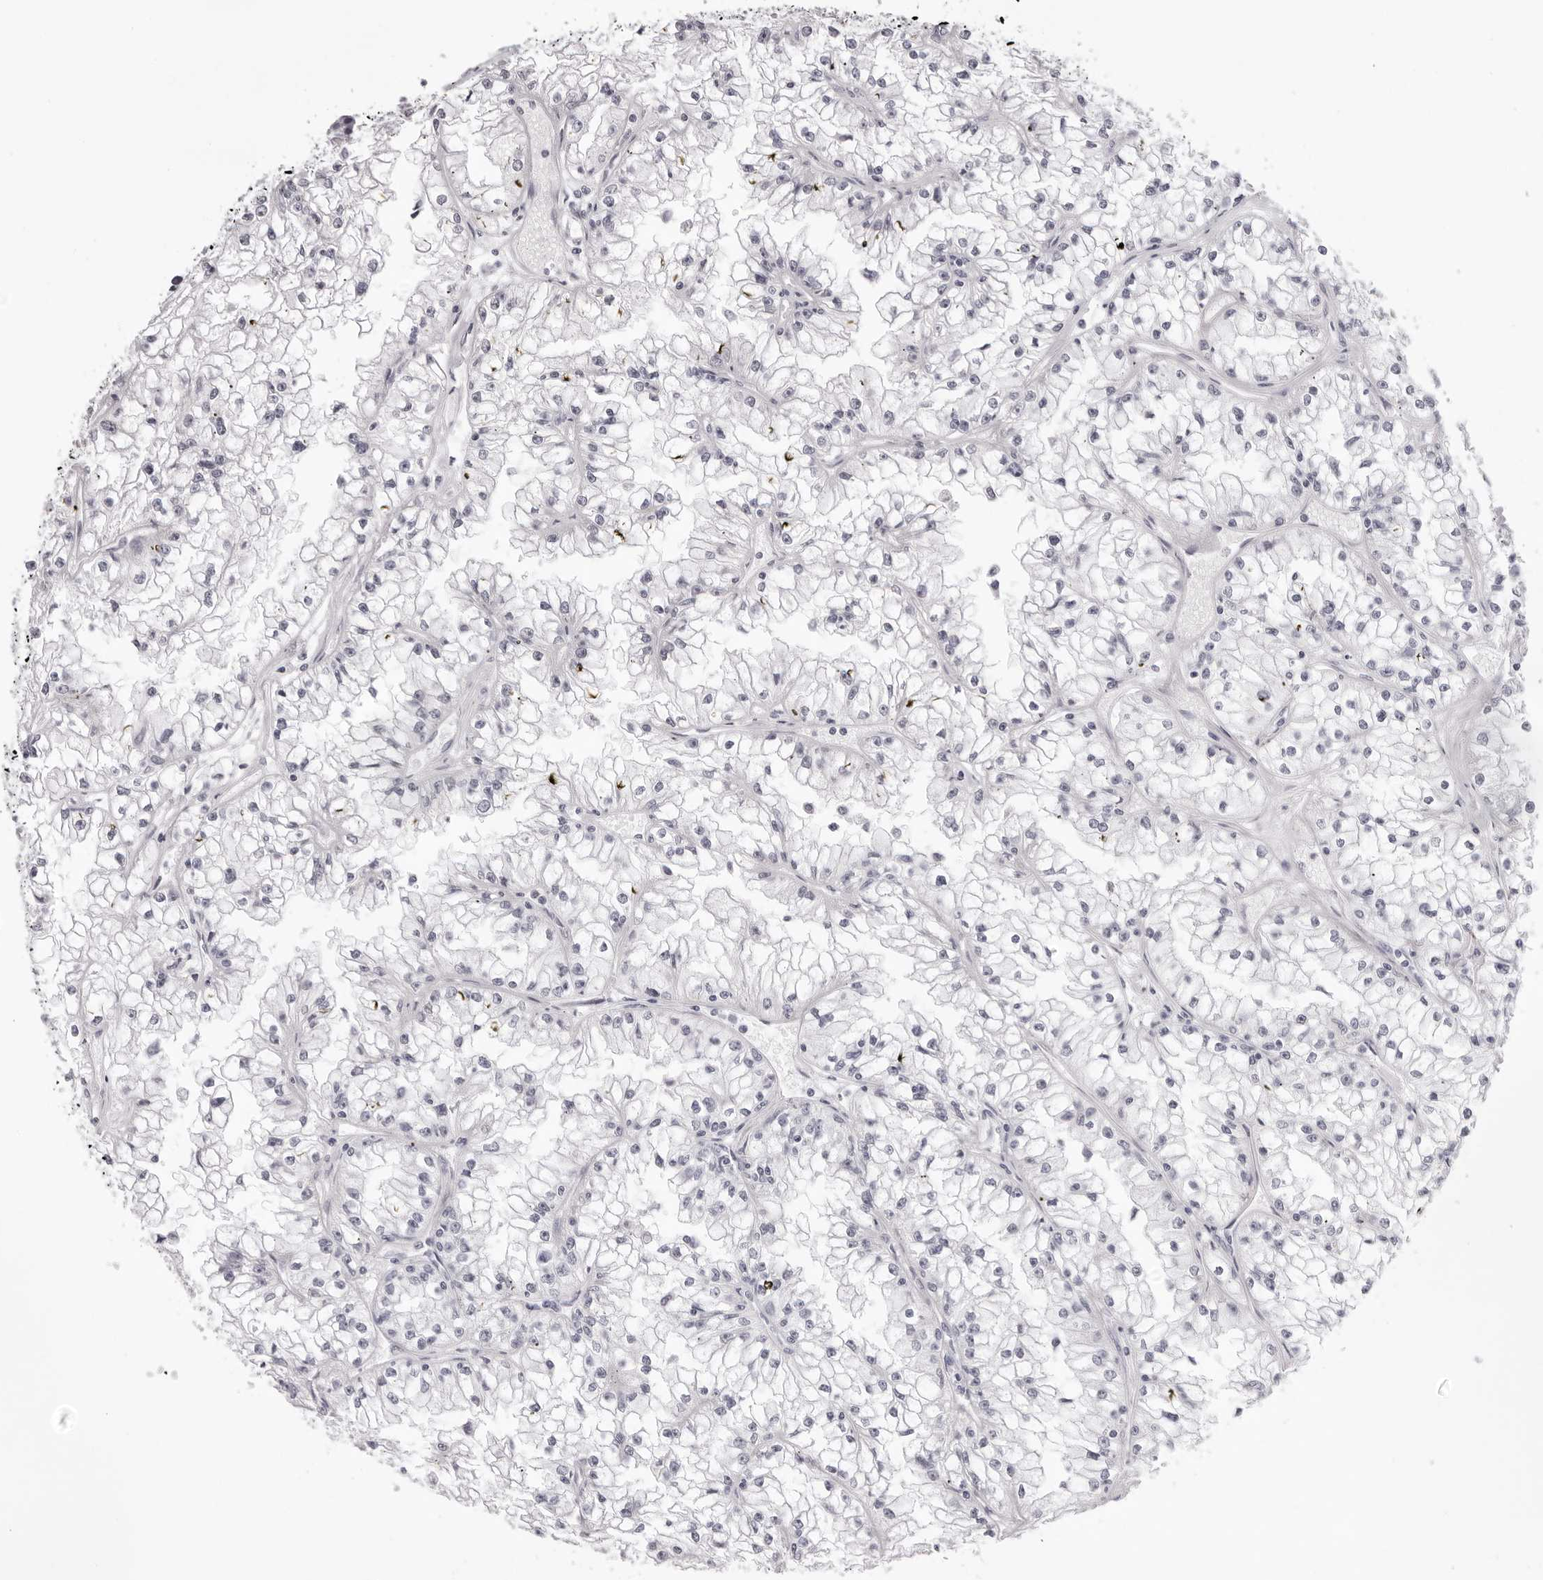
{"staining": {"intensity": "negative", "quantity": "none", "location": "none"}, "tissue": "renal cancer", "cell_type": "Tumor cells", "image_type": "cancer", "snomed": [{"axis": "morphology", "description": "Adenocarcinoma, NOS"}, {"axis": "topography", "description": "Kidney"}], "caption": "A micrograph of renal cancer (adenocarcinoma) stained for a protein demonstrates no brown staining in tumor cells.", "gene": "TMOD4", "patient": {"sex": "male", "age": 56}}